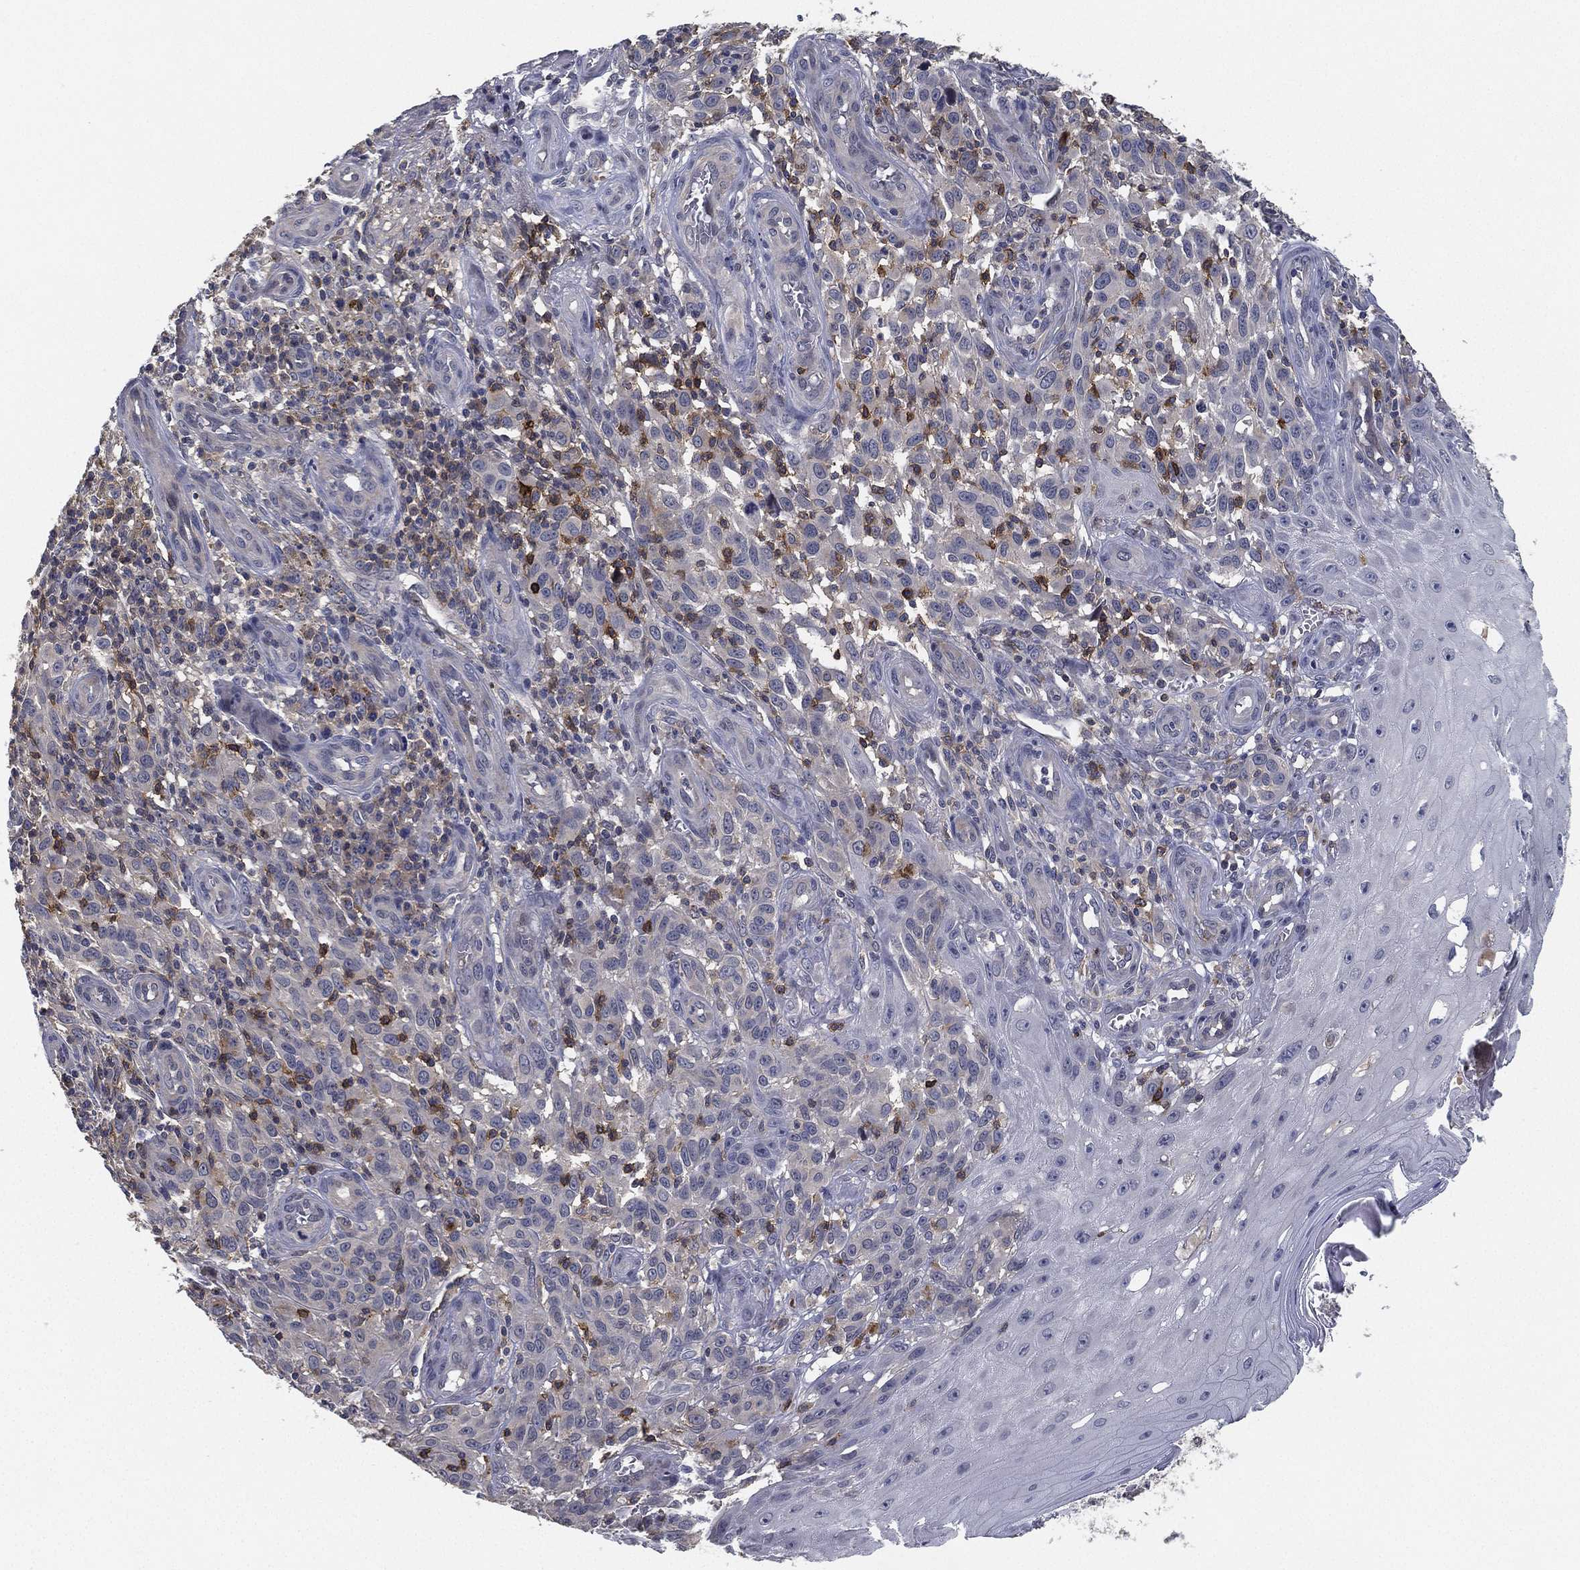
{"staining": {"intensity": "negative", "quantity": "none", "location": "none"}, "tissue": "melanoma", "cell_type": "Tumor cells", "image_type": "cancer", "snomed": [{"axis": "morphology", "description": "Malignant melanoma, NOS"}, {"axis": "topography", "description": "Skin"}], "caption": "Immunohistochemistry (IHC) micrograph of melanoma stained for a protein (brown), which reveals no staining in tumor cells. (Immunohistochemistry (IHC), brightfield microscopy, high magnification).", "gene": "CFAP251", "patient": {"sex": "female", "age": 53}}